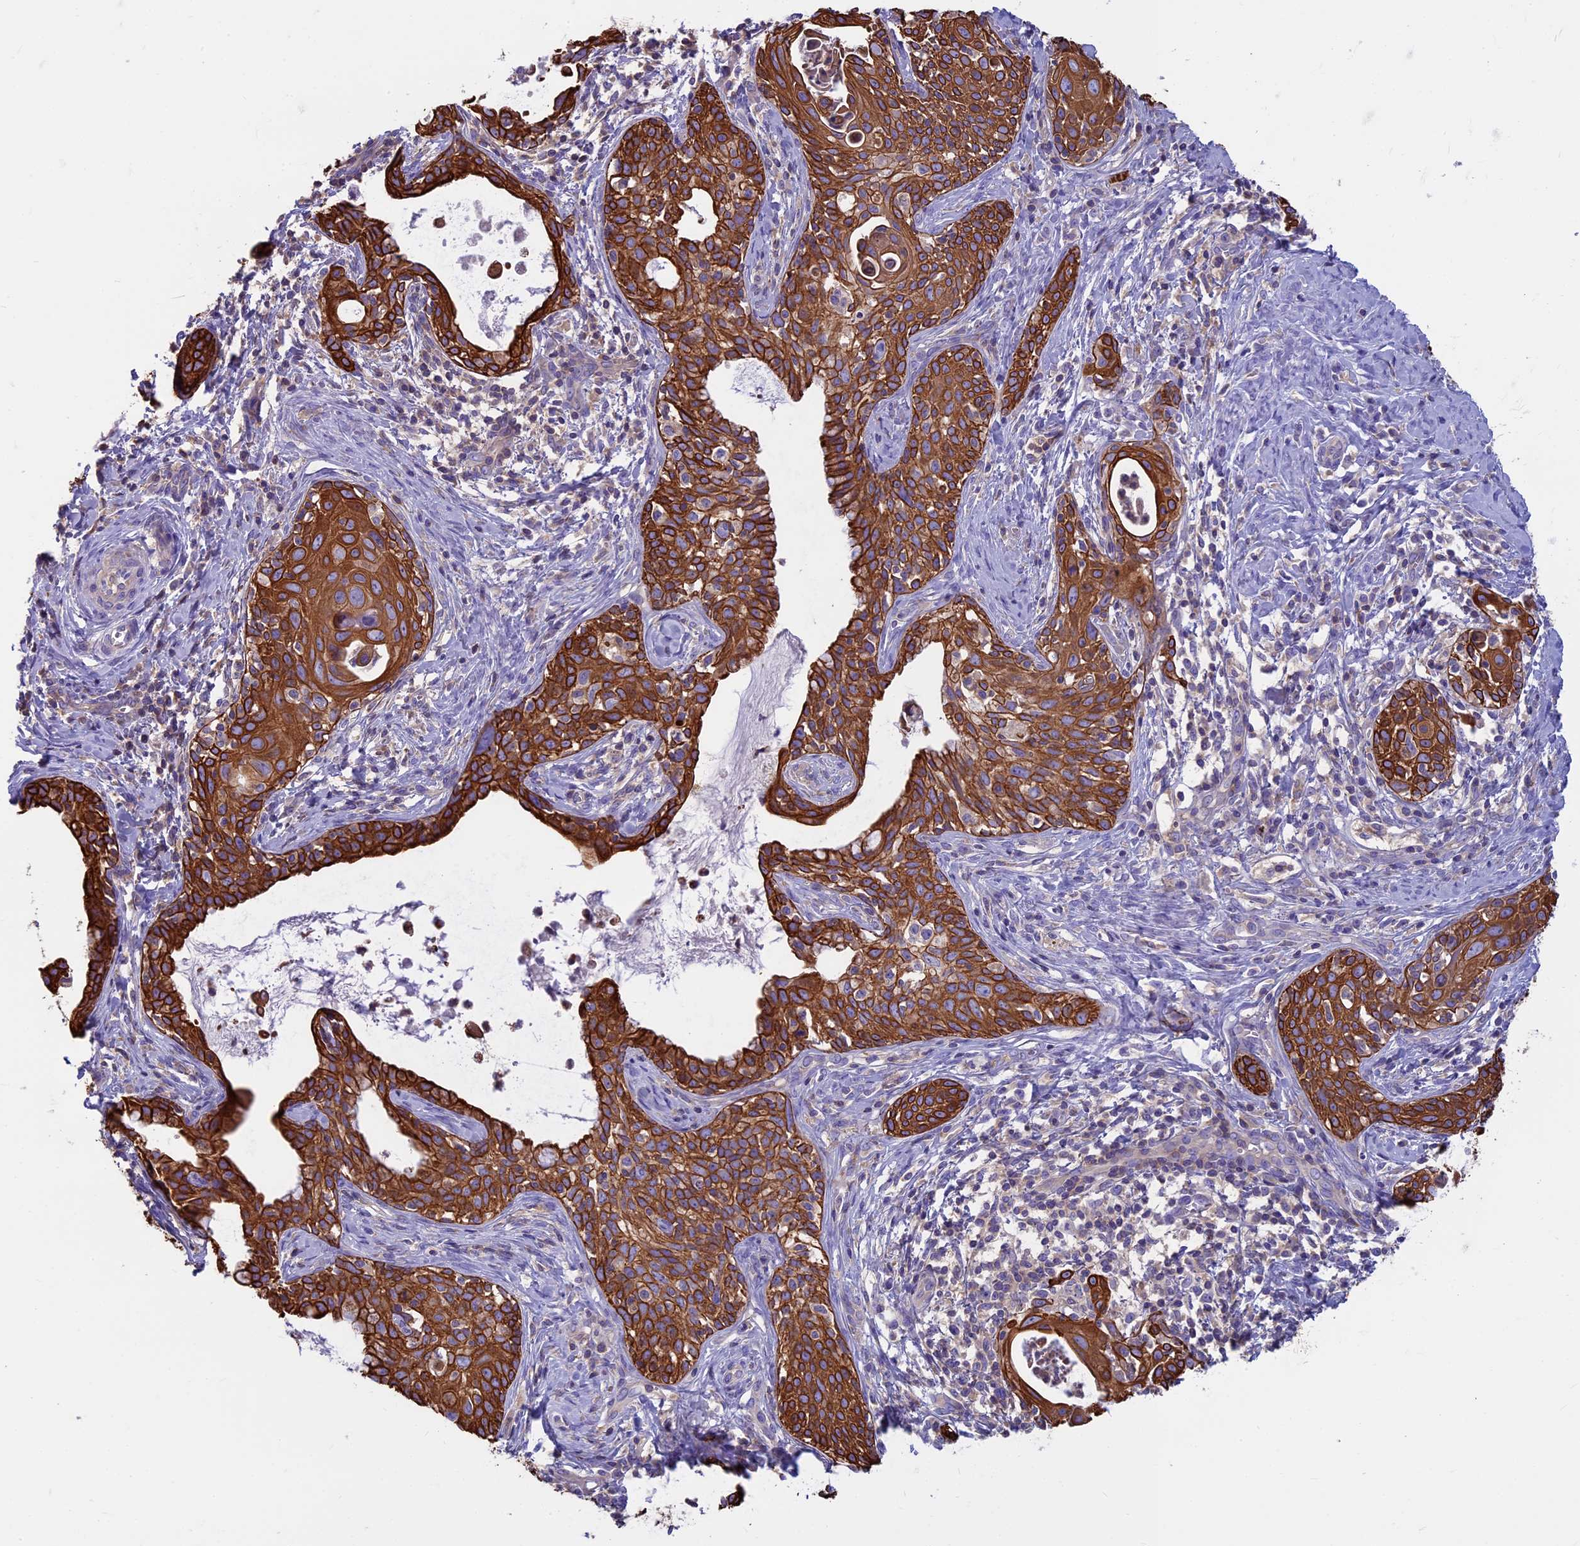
{"staining": {"intensity": "strong", "quantity": ">75%", "location": "cytoplasmic/membranous"}, "tissue": "cervical cancer", "cell_type": "Tumor cells", "image_type": "cancer", "snomed": [{"axis": "morphology", "description": "Squamous cell carcinoma, NOS"}, {"axis": "topography", "description": "Cervix"}], "caption": "Immunohistochemistry micrograph of neoplastic tissue: human squamous cell carcinoma (cervical) stained using IHC reveals high levels of strong protein expression localized specifically in the cytoplasmic/membranous of tumor cells, appearing as a cytoplasmic/membranous brown color.", "gene": "CDAN1", "patient": {"sex": "female", "age": 52}}